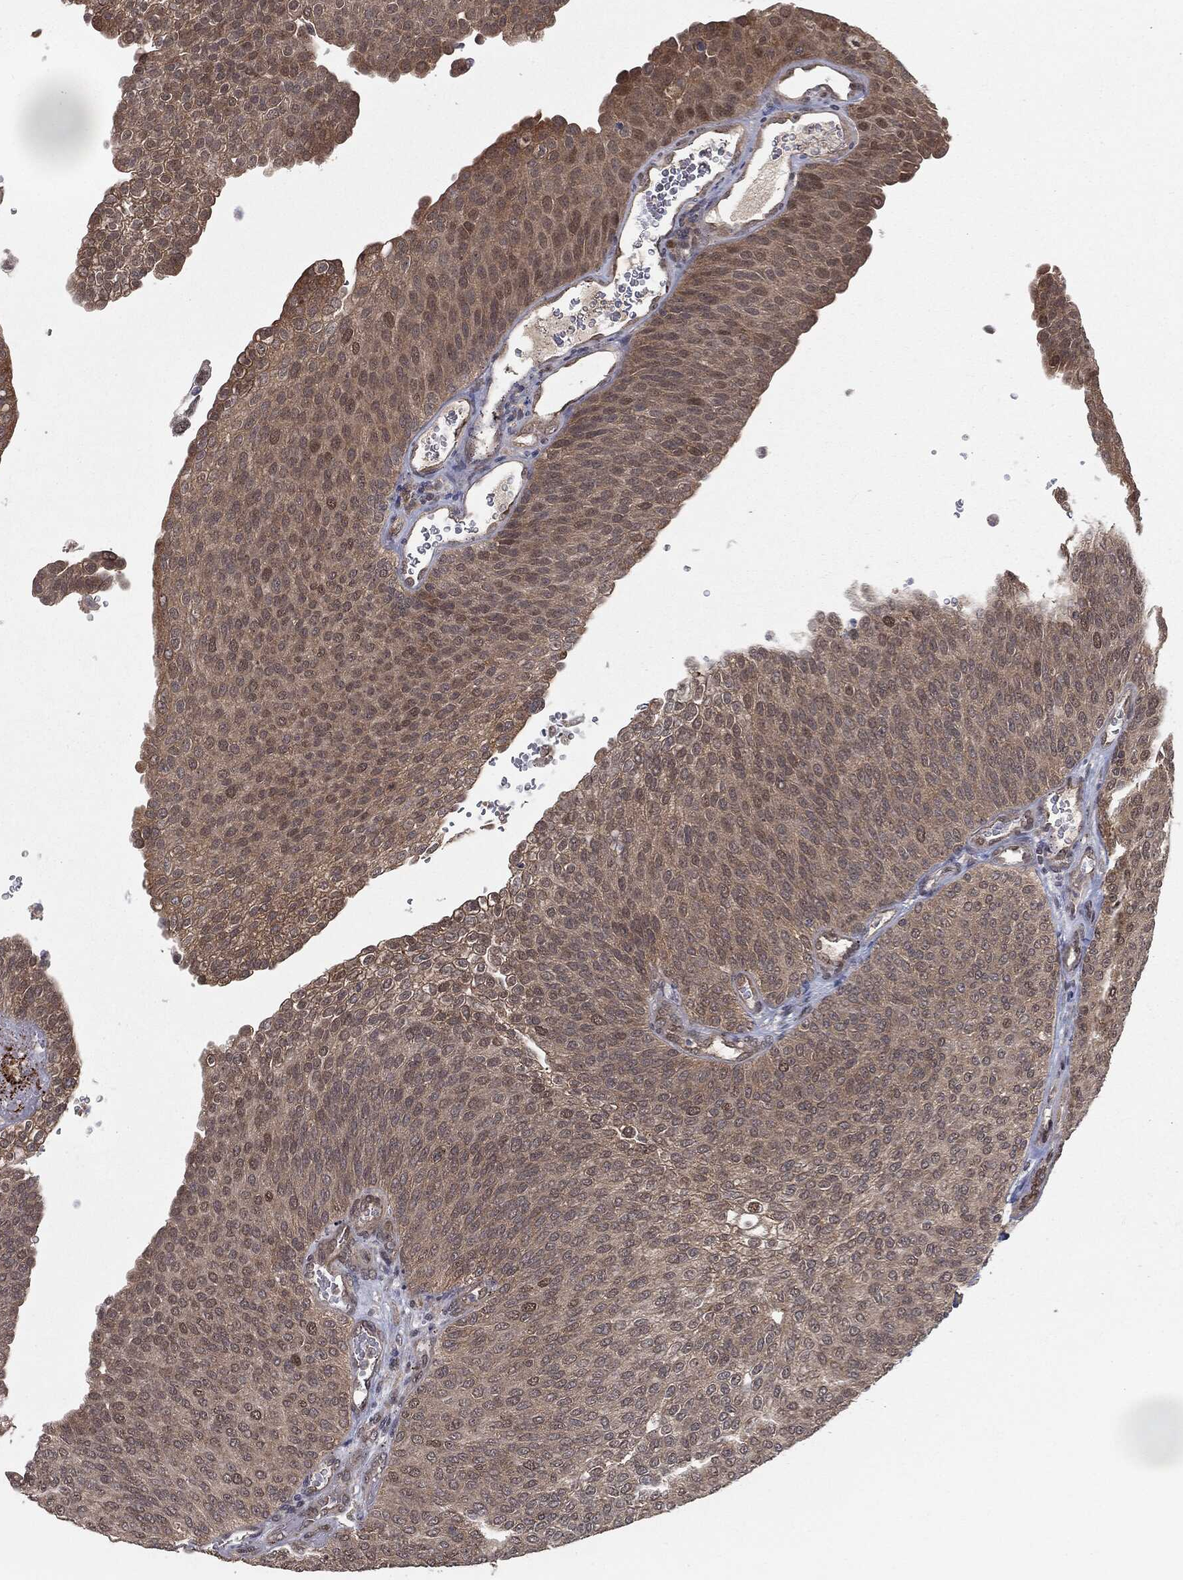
{"staining": {"intensity": "weak", "quantity": ">75%", "location": "cytoplasmic/membranous,nuclear"}, "tissue": "urothelial cancer", "cell_type": "Tumor cells", "image_type": "cancer", "snomed": [{"axis": "morphology", "description": "Urothelial carcinoma, High grade"}, {"axis": "topography", "description": "Urinary bladder"}], "caption": "Weak cytoplasmic/membranous and nuclear positivity is present in approximately >75% of tumor cells in high-grade urothelial carcinoma.", "gene": "FBXO7", "patient": {"sex": "female", "age": 79}}